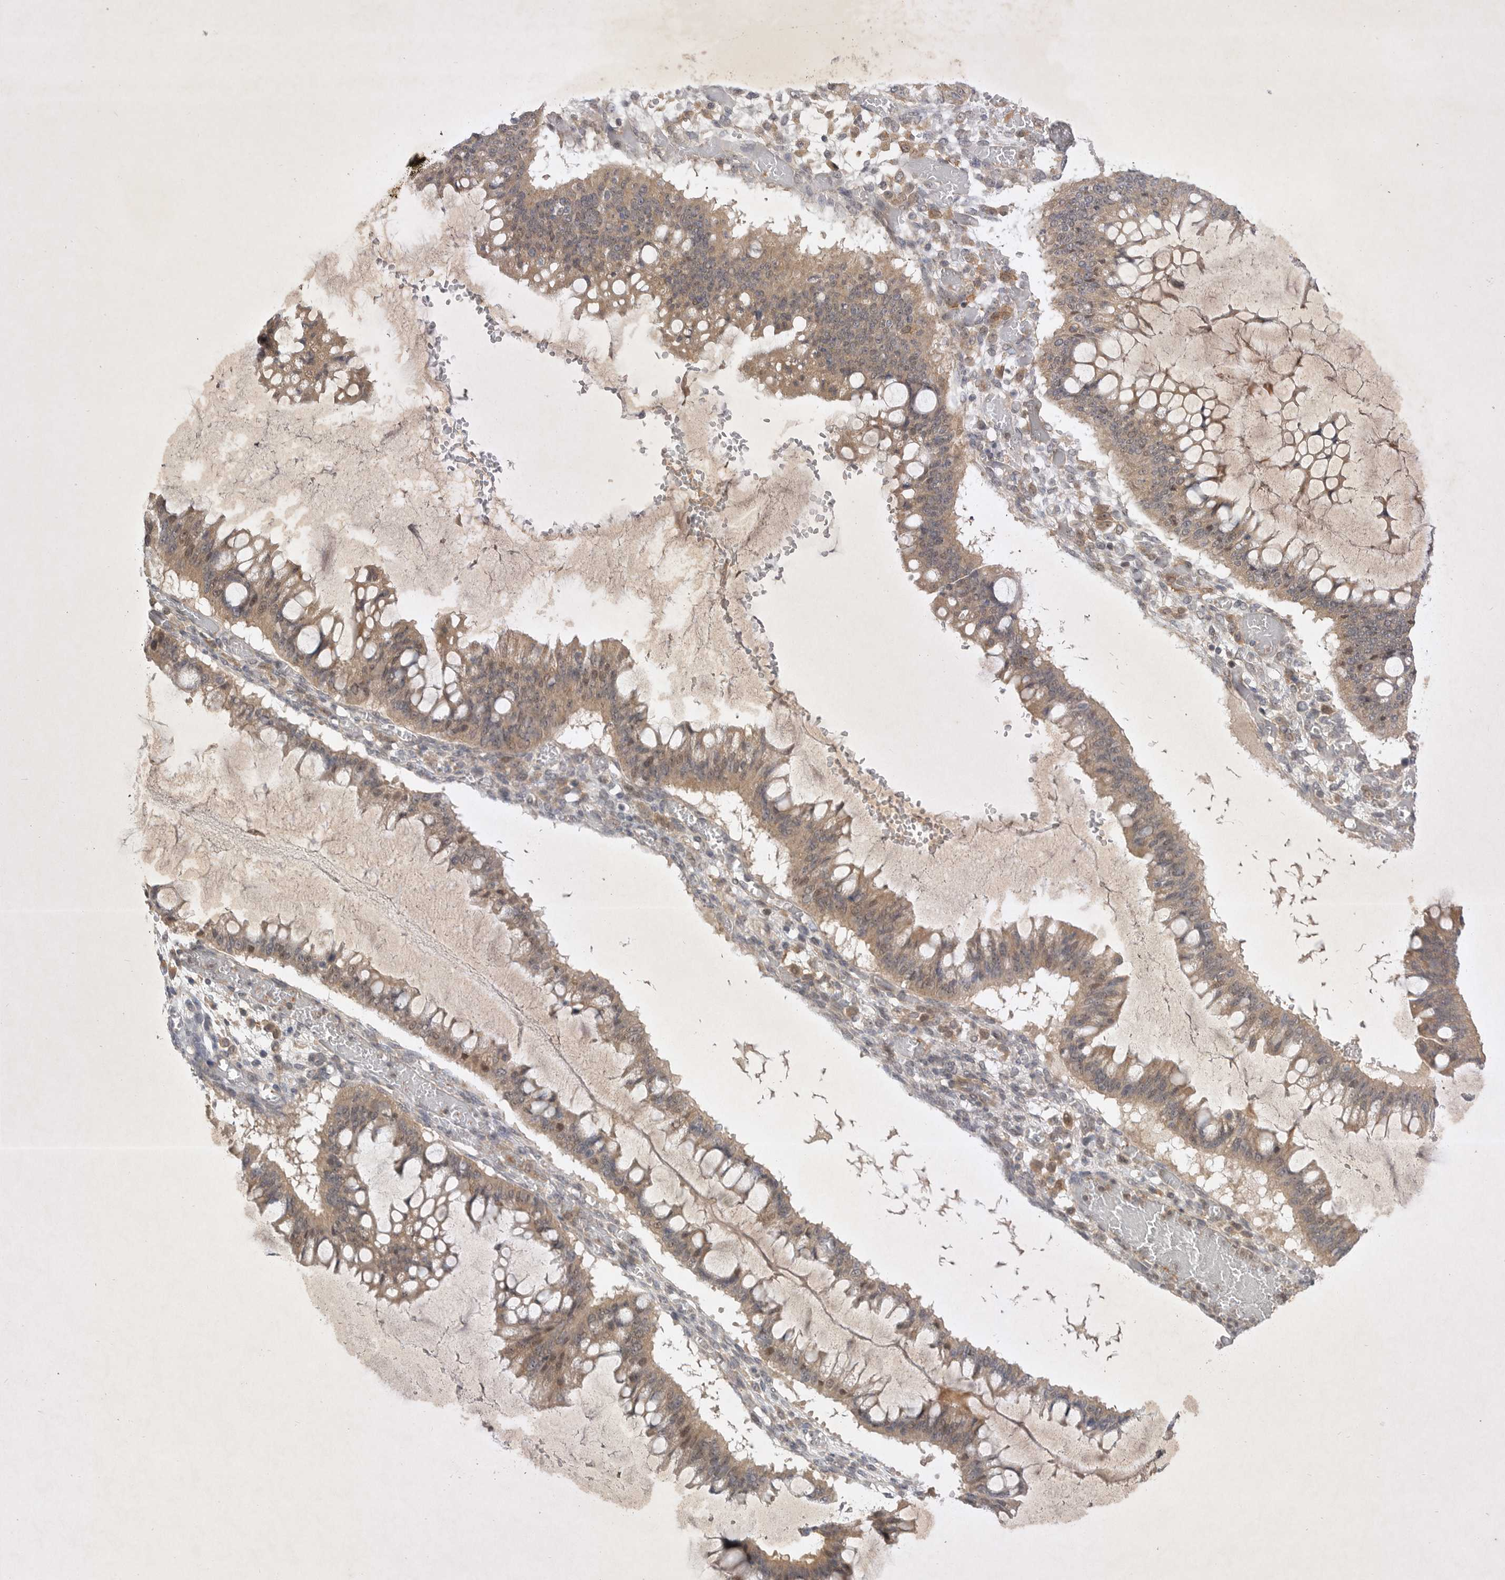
{"staining": {"intensity": "moderate", "quantity": ">75%", "location": "cytoplasmic/membranous"}, "tissue": "ovarian cancer", "cell_type": "Tumor cells", "image_type": "cancer", "snomed": [{"axis": "morphology", "description": "Cystadenocarcinoma, mucinous, NOS"}, {"axis": "topography", "description": "Ovary"}], "caption": "The immunohistochemical stain shows moderate cytoplasmic/membranous positivity in tumor cells of ovarian cancer tissue.", "gene": "PTPDC1", "patient": {"sex": "female", "age": 73}}